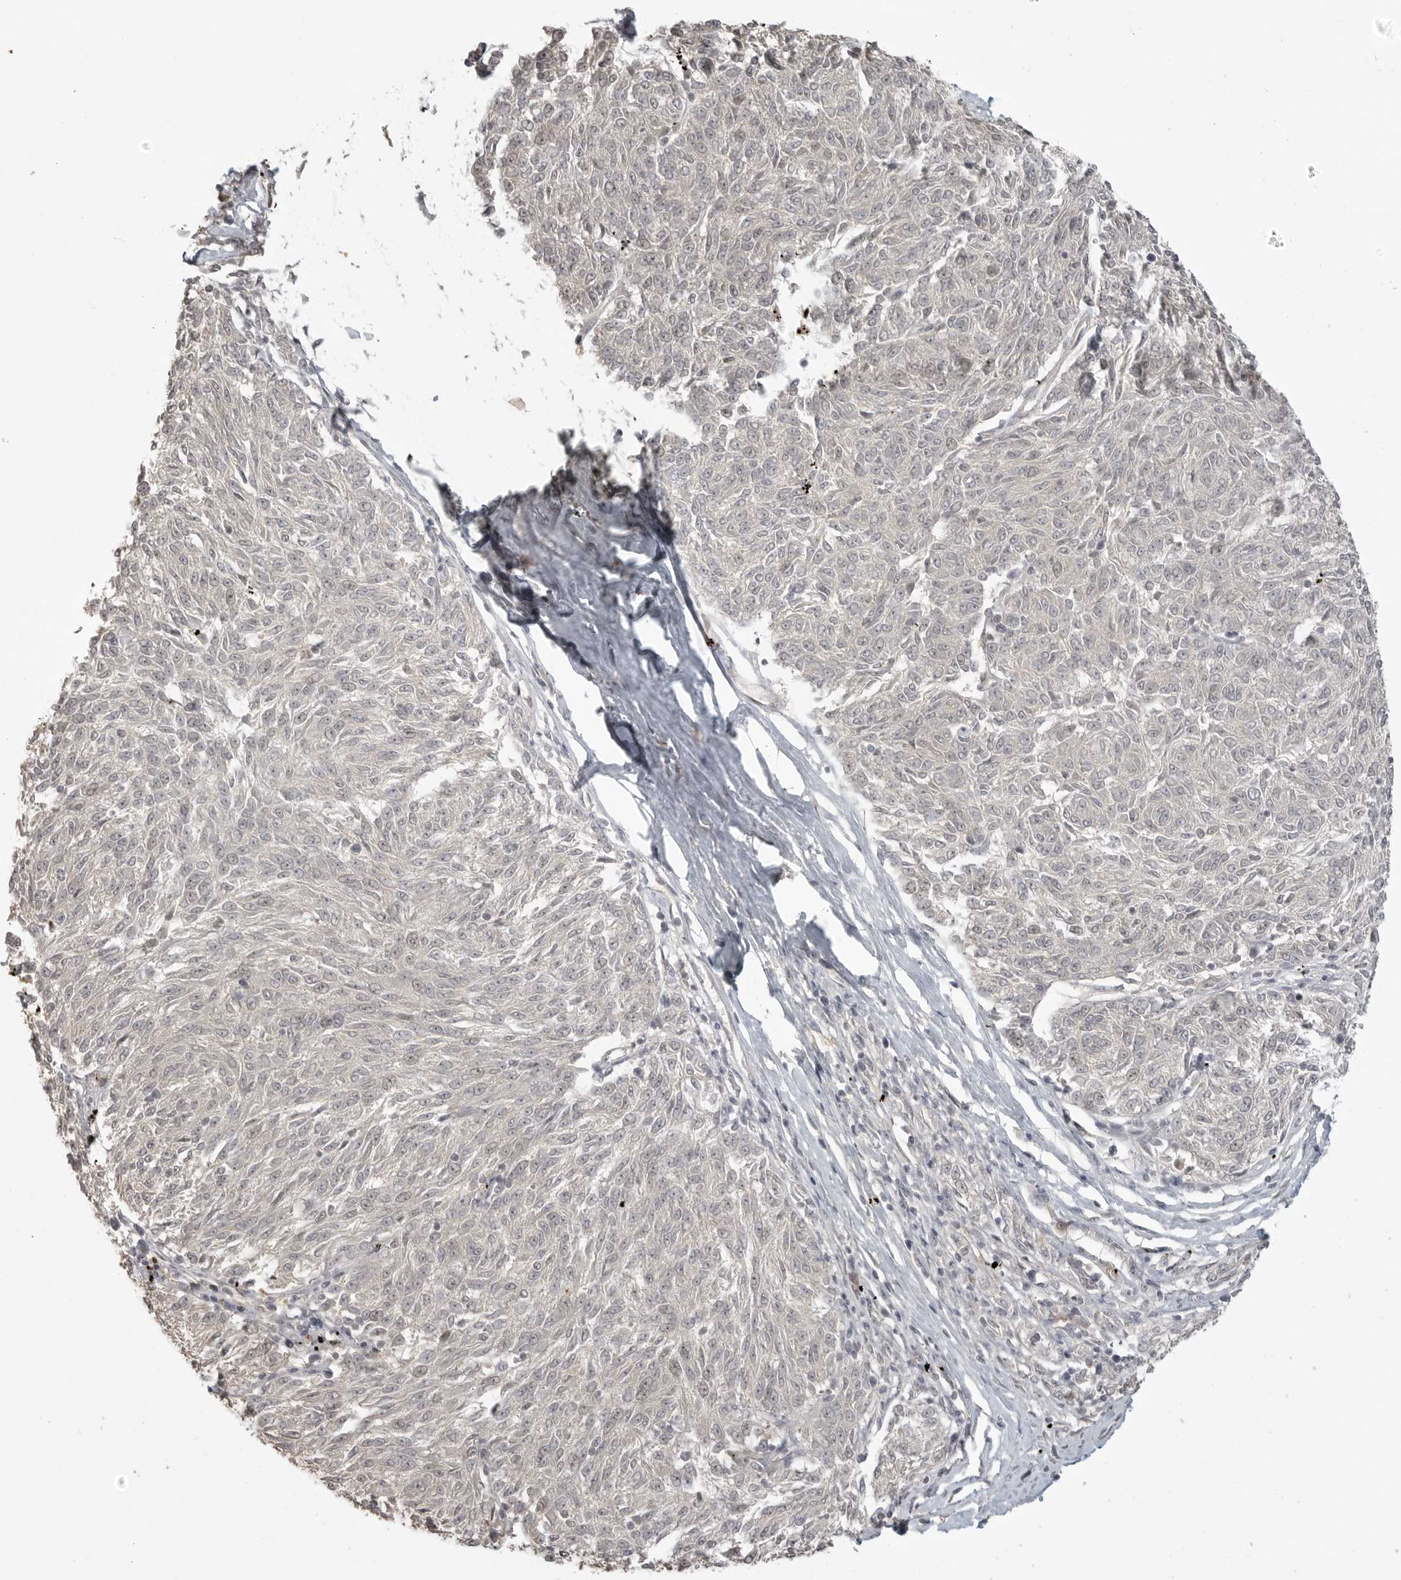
{"staining": {"intensity": "negative", "quantity": "none", "location": "none"}, "tissue": "melanoma", "cell_type": "Tumor cells", "image_type": "cancer", "snomed": [{"axis": "morphology", "description": "Malignant melanoma, NOS"}, {"axis": "topography", "description": "Skin"}], "caption": "A micrograph of human malignant melanoma is negative for staining in tumor cells.", "gene": "SMG8", "patient": {"sex": "female", "age": 72}}